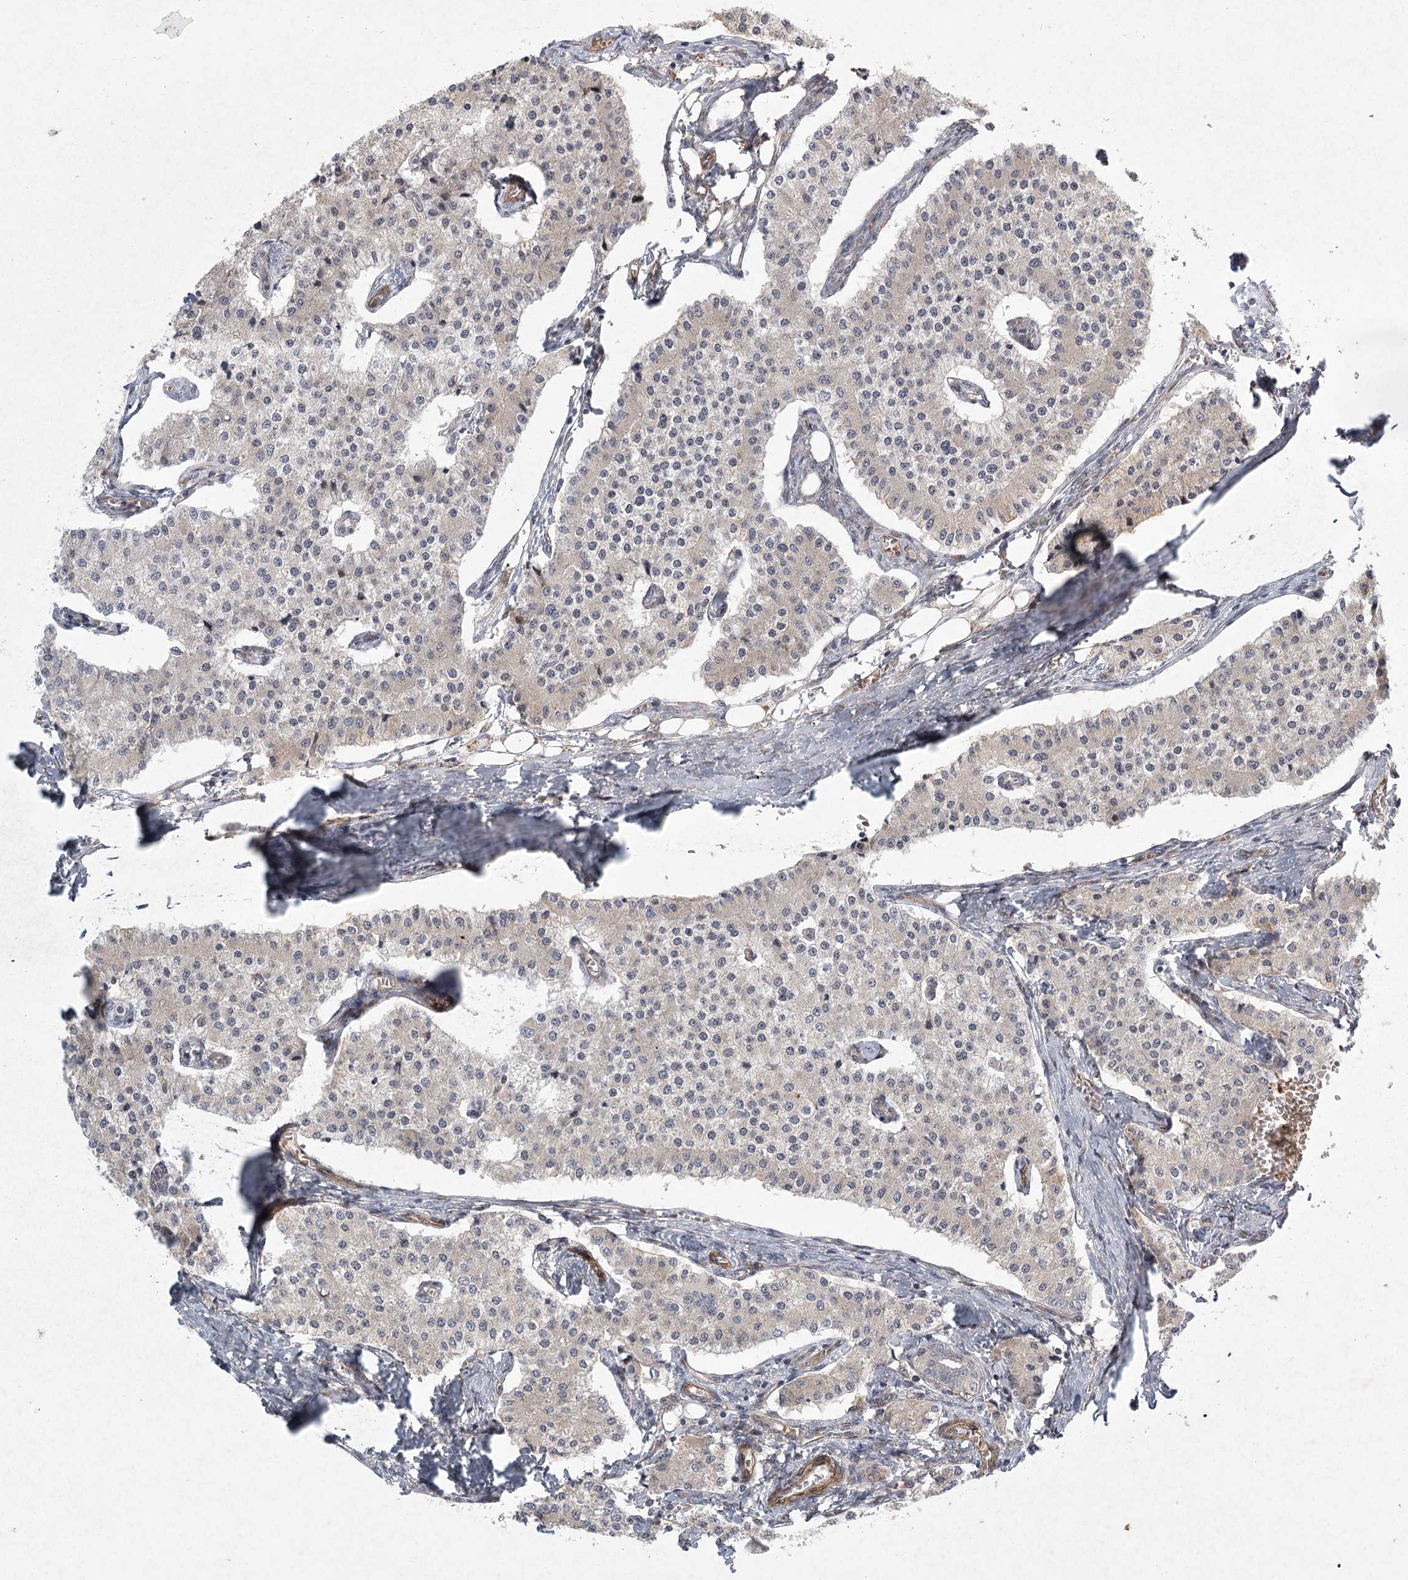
{"staining": {"intensity": "negative", "quantity": "none", "location": "none"}, "tissue": "carcinoid", "cell_type": "Tumor cells", "image_type": "cancer", "snomed": [{"axis": "morphology", "description": "Carcinoid, malignant, NOS"}, {"axis": "topography", "description": "Colon"}], "caption": "High power microscopy micrograph of an immunohistochemistry photomicrograph of carcinoid (malignant), revealing no significant staining in tumor cells.", "gene": "MEPE", "patient": {"sex": "female", "age": 52}}